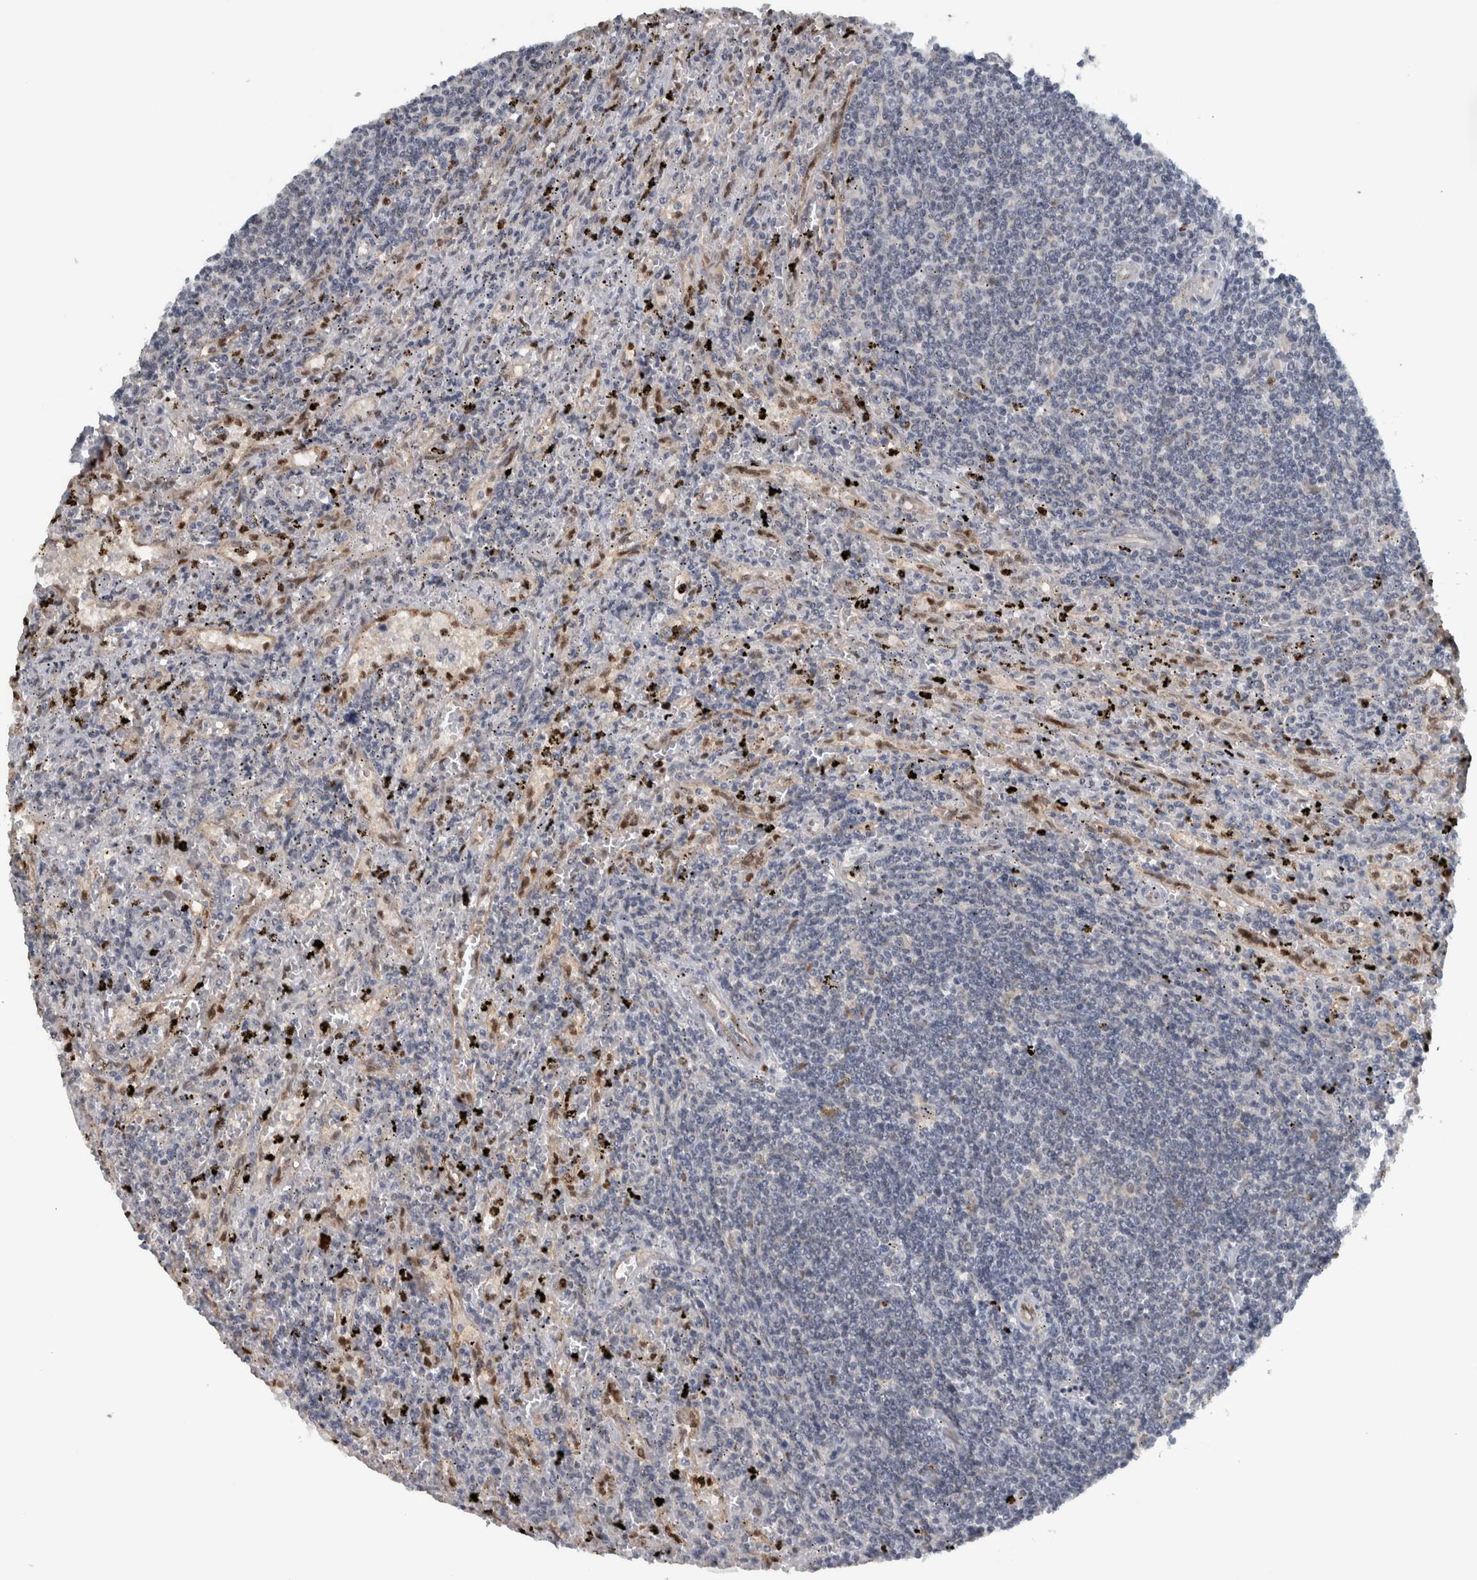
{"staining": {"intensity": "negative", "quantity": "none", "location": "none"}, "tissue": "lymphoma", "cell_type": "Tumor cells", "image_type": "cancer", "snomed": [{"axis": "morphology", "description": "Malignant lymphoma, non-Hodgkin's type, Low grade"}, {"axis": "topography", "description": "Spleen"}], "caption": "Lymphoma was stained to show a protein in brown. There is no significant expression in tumor cells.", "gene": "ADPRM", "patient": {"sex": "male", "age": 76}}